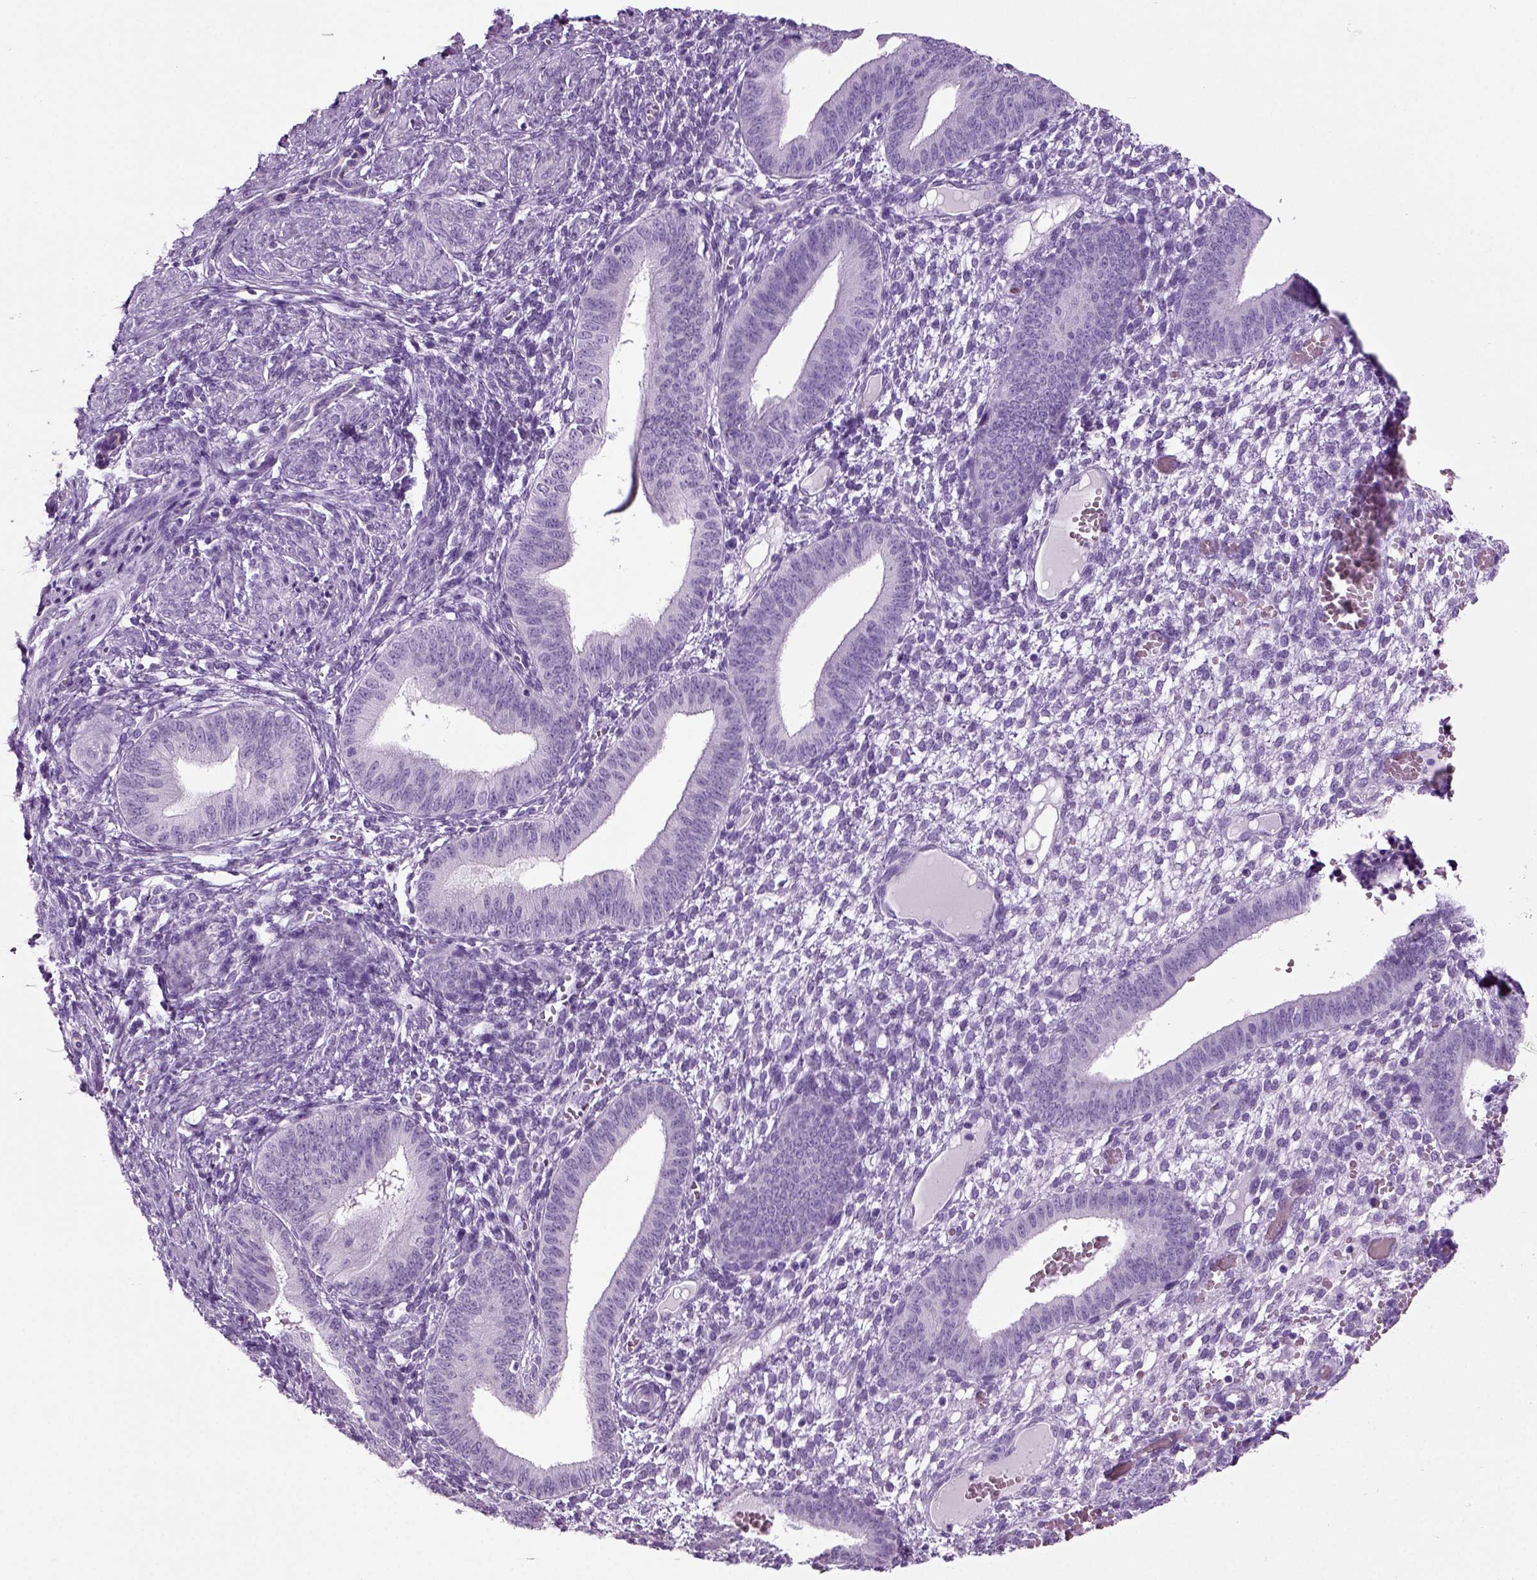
{"staining": {"intensity": "negative", "quantity": "none", "location": "none"}, "tissue": "endometrium", "cell_type": "Cells in endometrial stroma", "image_type": "normal", "snomed": [{"axis": "morphology", "description": "Normal tissue, NOS"}, {"axis": "topography", "description": "Endometrium"}], "caption": "The immunohistochemistry histopathology image has no significant staining in cells in endometrial stroma of endometrium.", "gene": "CD109", "patient": {"sex": "female", "age": 42}}